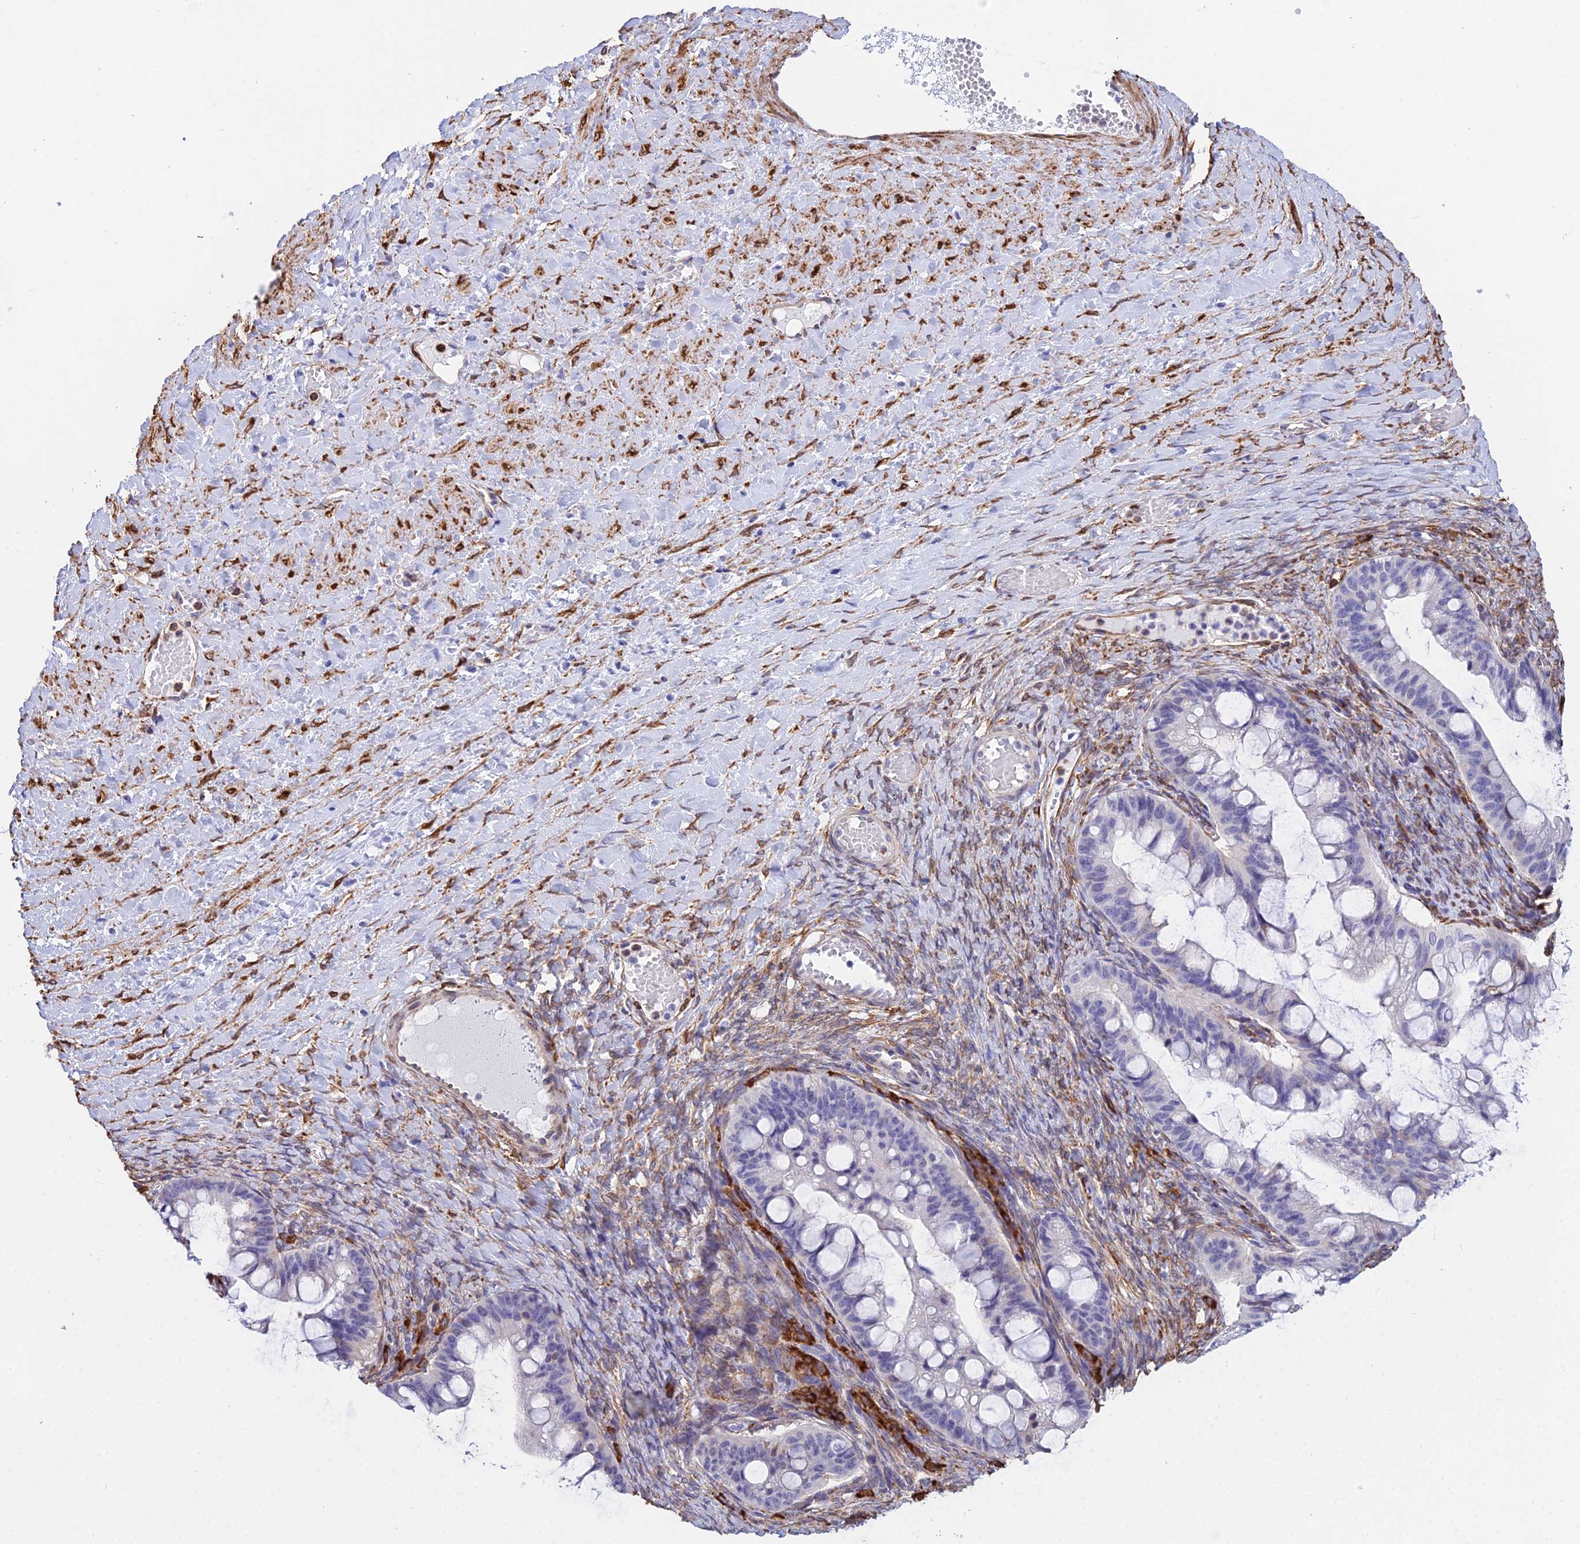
{"staining": {"intensity": "negative", "quantity": "none", "location": "none"}, "tissue": "ovarian cancer", "cell_type": "Tumor cells", "image_type": "cancer", "snomed": [{"axis": "morphology", "description": "Cystadenocarcinoma, mucinous, NOS"}, {"axis": "topography", "description": "Ovary"}], "caption": "IHC of human mucinous cystadenocarcinoma (ovarian) demonstrates no positivity in tumor cells.", "gene": "MXRA7", "patient": {"sex": "female", "age": 73}}